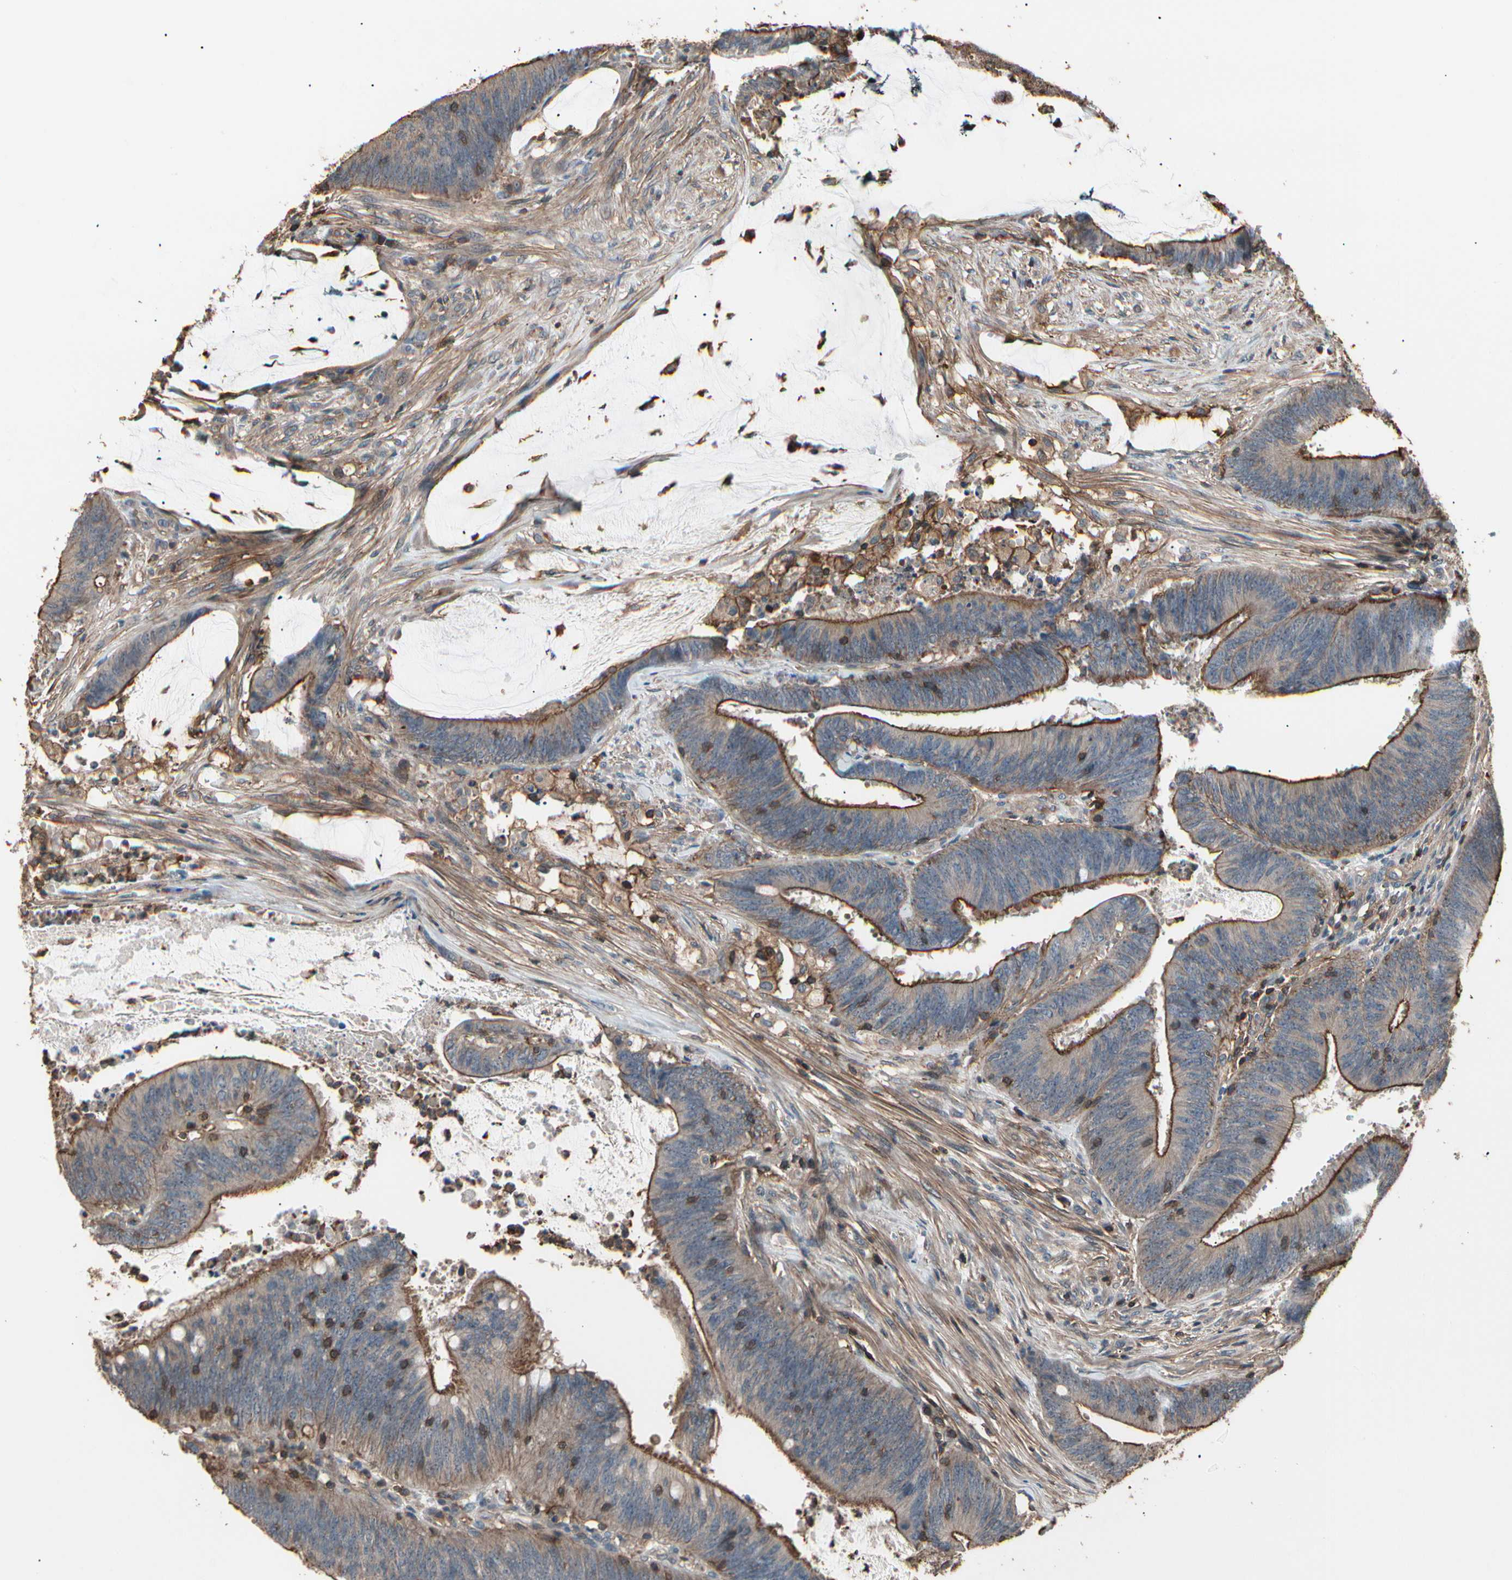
{"staining": {"intensity": "moderate", "quantity": ">75%", "location": "cytoplasmic/membranous"}, "tissue": "colorectal cancer", "cell_type": "Tumor cells", "image_type": "cancer", "snomed": [{"axis": "morphology", "description": "Adenocarcinoma, NOS"}, {"axis": "topography", "description": "Rectum"}], "caption": "Immunohistochemical staining of colorectal cancer (adenocarcinoma) exhibits medium levels of moderate cytoplasmic/membranous staining in about >75% of tumor cells.", "gene": "MAPK13", "patient": {"sex": "female", "age": 66}}